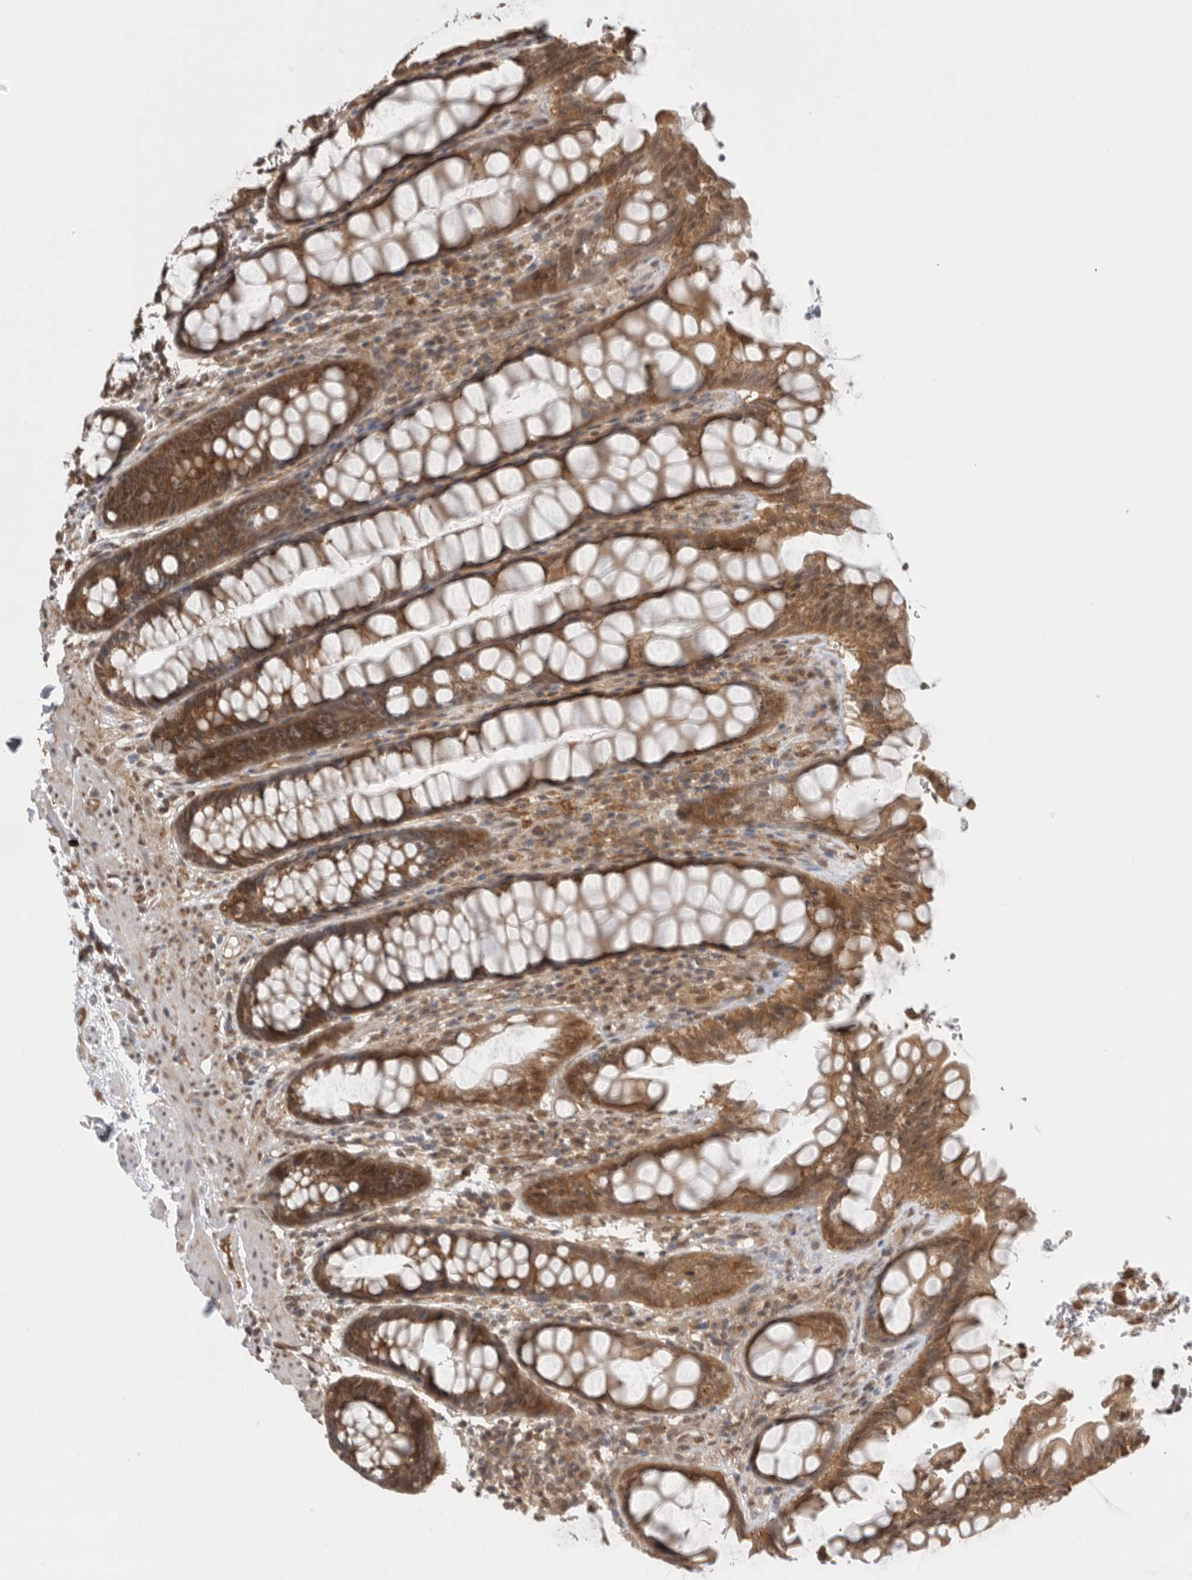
{"staining": {"intensity": "moderate", "quantity": ">75%", "location": "cytoplasmic/membranous"}, "tissue": "rectum", "cell_type": "Glandular cells", "image_type": "normal", "snomed": [{"axis": "morphology", "description": "Normal tissue, NOS"}, {"axis": "topography", "description": "Rectum"}], "caption": "The immunohistochemical stain highlights moderate cytoplasmic/membranous staining in glandular cells of benign rectum.", "gene": "VPS50", "patient": {"sex": "male", "age": 64}}